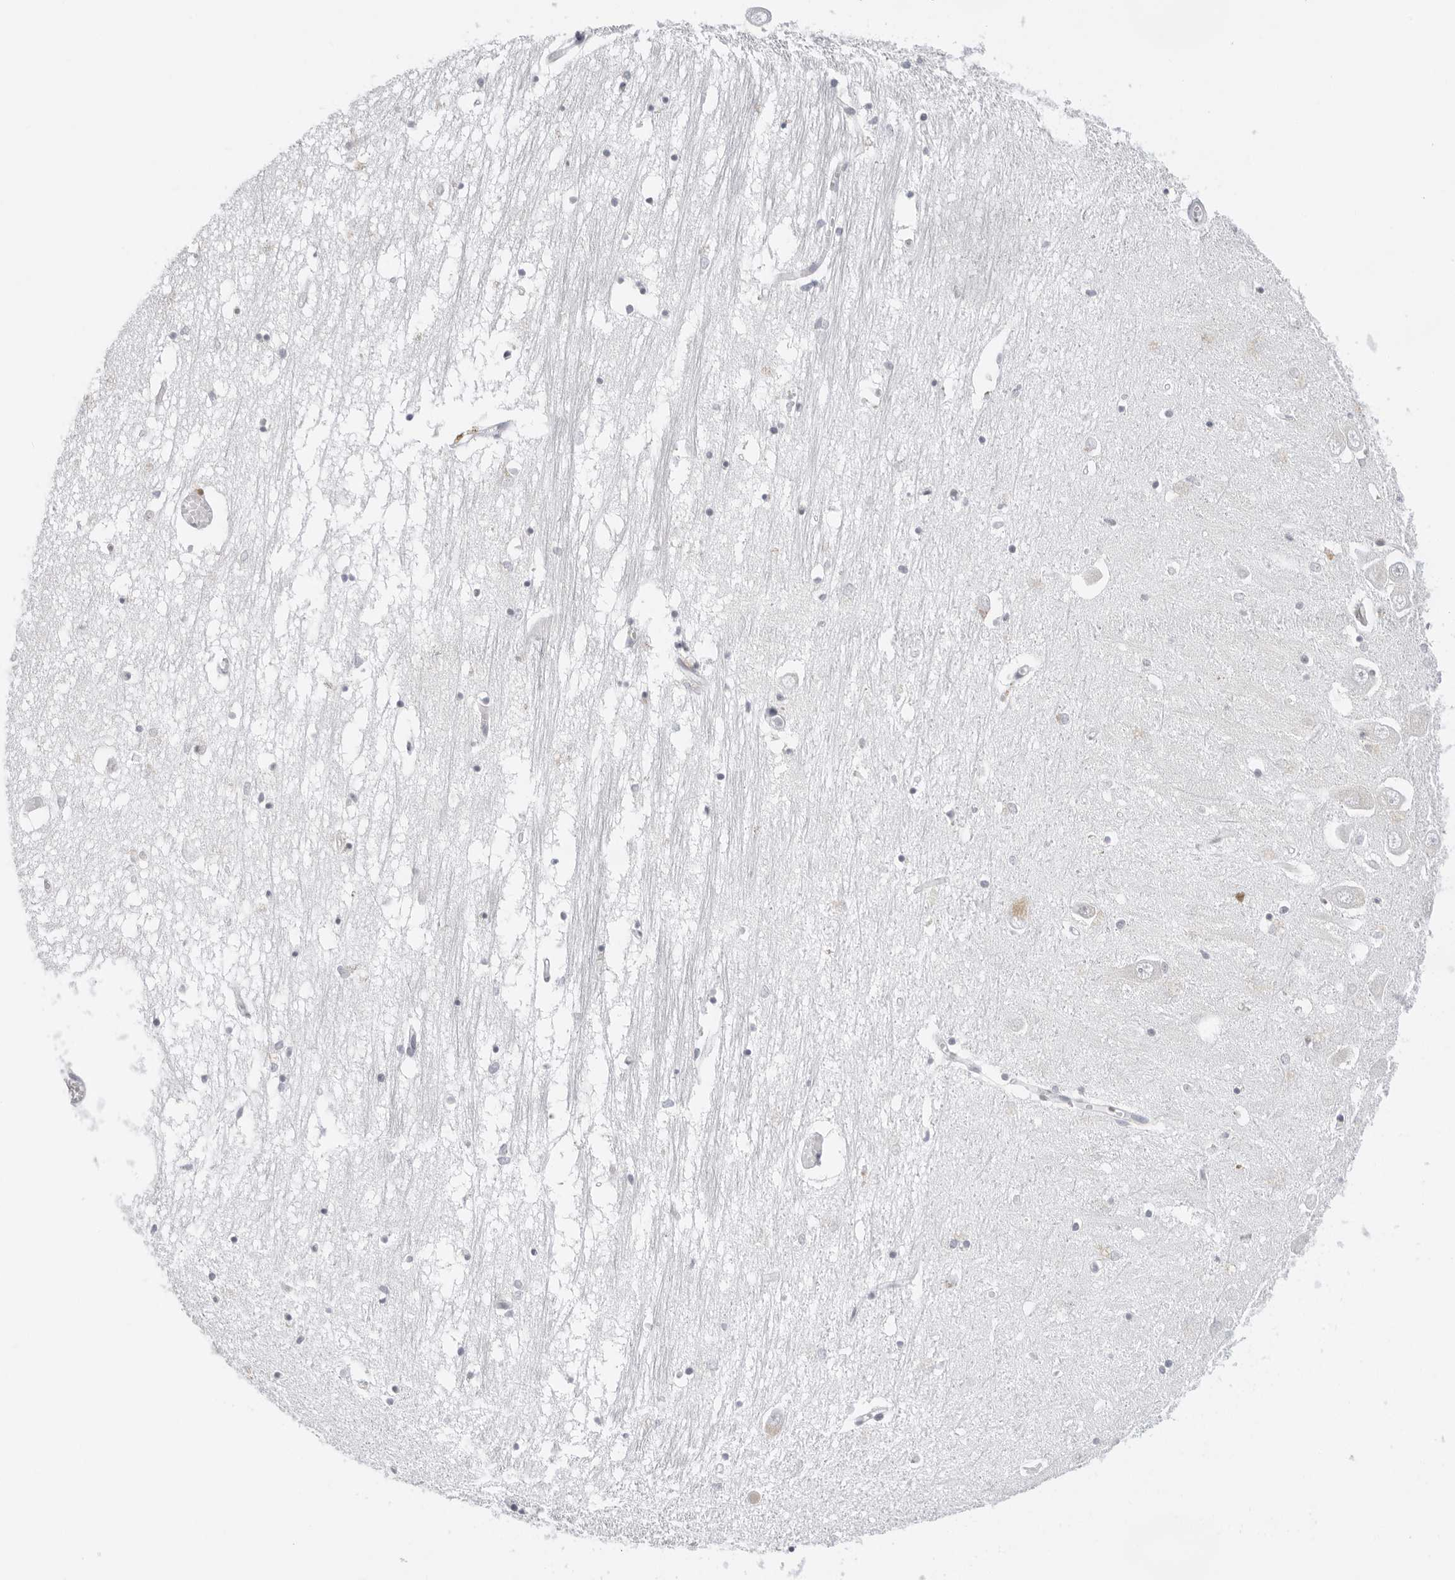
{"staining": {"intensity": "negative", "quantity": "none", "location": "none"}, "tissue": "hippocampus", "cell_type": "Glial cells", "image_type": "normal", "snomed": [{"axis": "morphology", "description": "Normal tissue, NOS"}, {"axis": "topography", "description": "Hippocampus"}], "caption": "The photomicrograph reveals no significant positivity in glial cells of hippocampus. (Immunohistochemistry (ihc), brightfield microscopy, high magnification).", "gene": "CIART", "patient": {"sex": "male", "age": 70}}